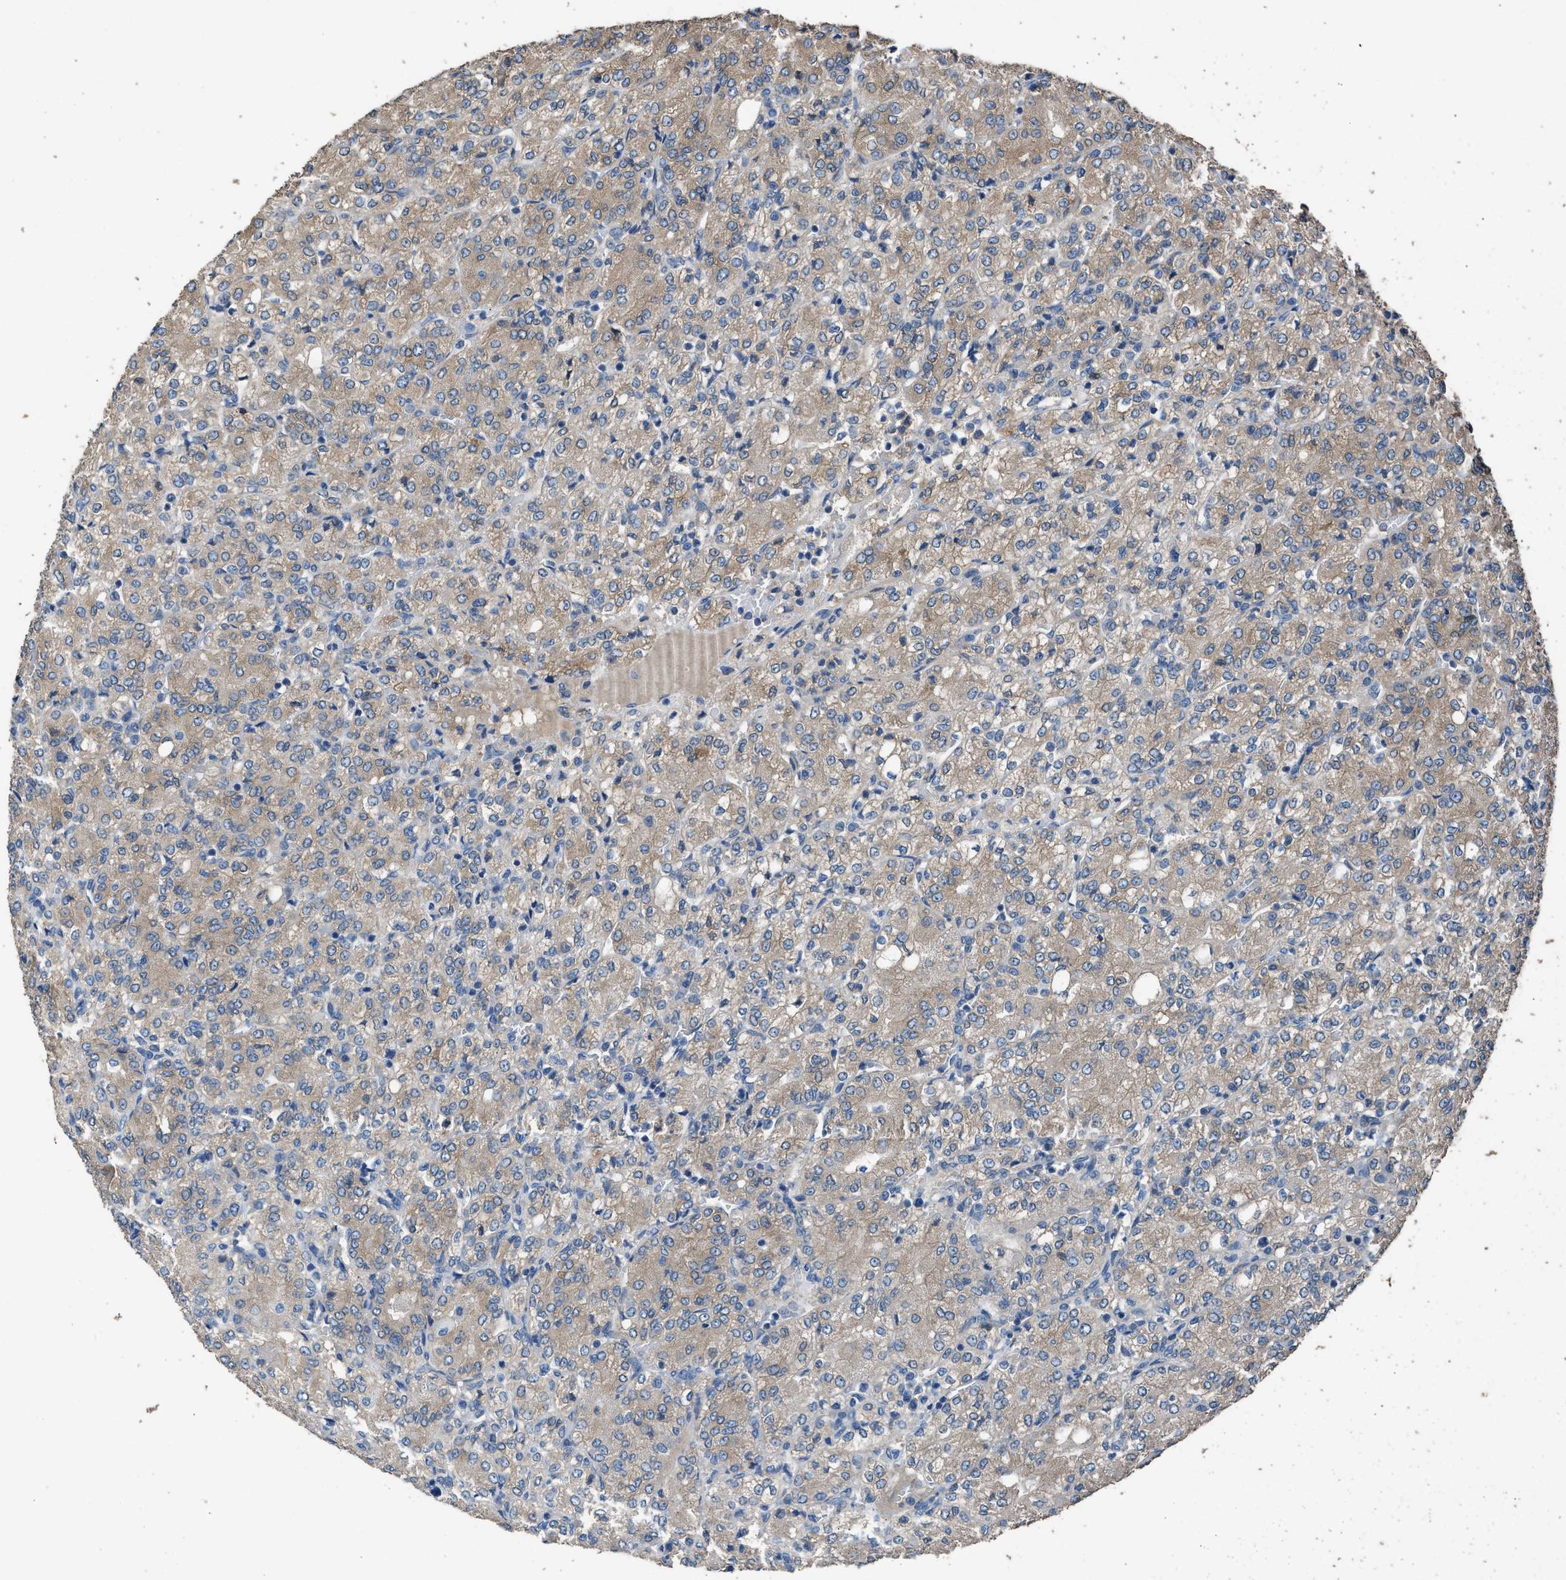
{"staining": {"intensity": "weak", "quantity": ">75%", "location": "cytoplasmic/membranous"}, "tissue": "renal cancer", "cell_type": "Tumor cells", "image_type": "cancer", "snomed": [{"axis": "morphology", "description": "Adenocarcinoma, NOS"}, {"axis": "topography", "description": "Kidney"}], "caption": "There is low levels of weak cytoplasmic/membranous expression in tumor cells of renal cancer, as demonstrated by immunohistochemical staining (brown color).", "gene": "ITSN1", "patient": {"sex": "male", "age": 77}}